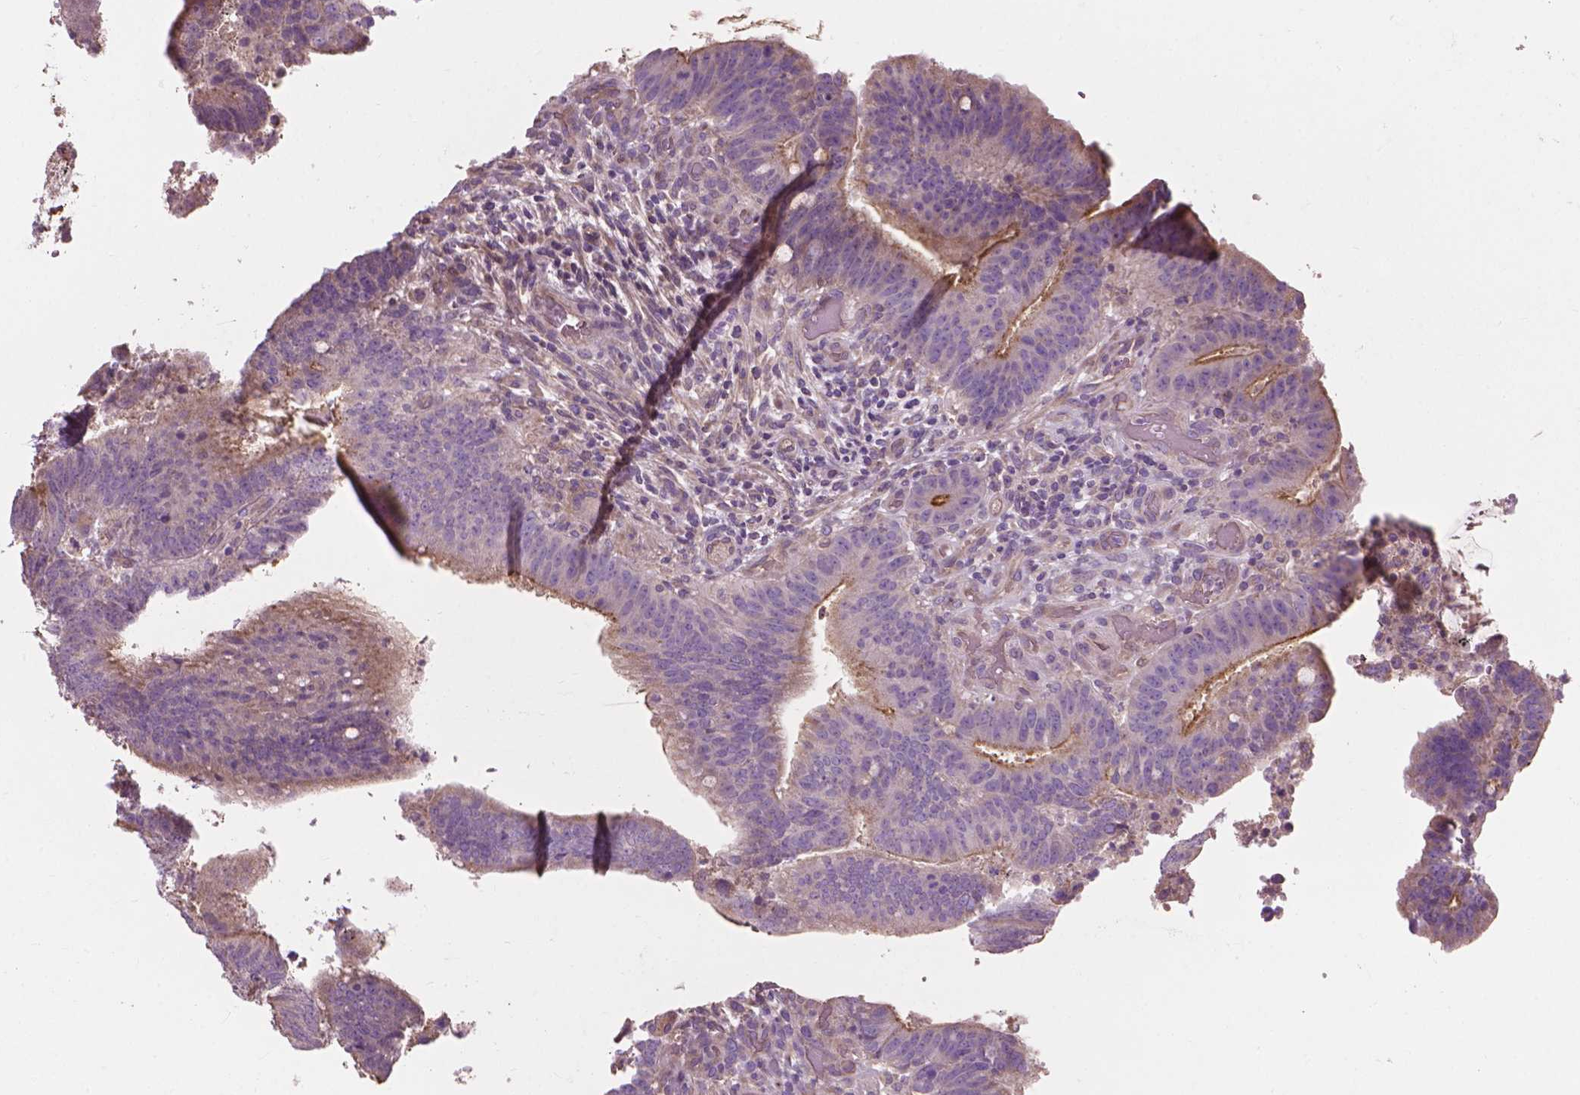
{"staining": {"intensity": "moderate", "quantity": "<25%", "location": "cytoplasmic/membranous"}, "tissue": "colorectal cancer", "cell_type": "Tumor cells", "image_type": "cancer", "snomed": [{"axis": "morphology", "description": "Adenocarcinoma, NOS"}, {"axis": "topography", "description": "Colon"}], "caption": "An immunohistochemistry micrograph of neoplastic tissue is shown. Protein staining in brown shows moderate cytoplasmic/membranous positivity in colorectal cancer within tumor cells.", "gene": "RIIAD1", "patient": {"sex": "female", "age": 43}}